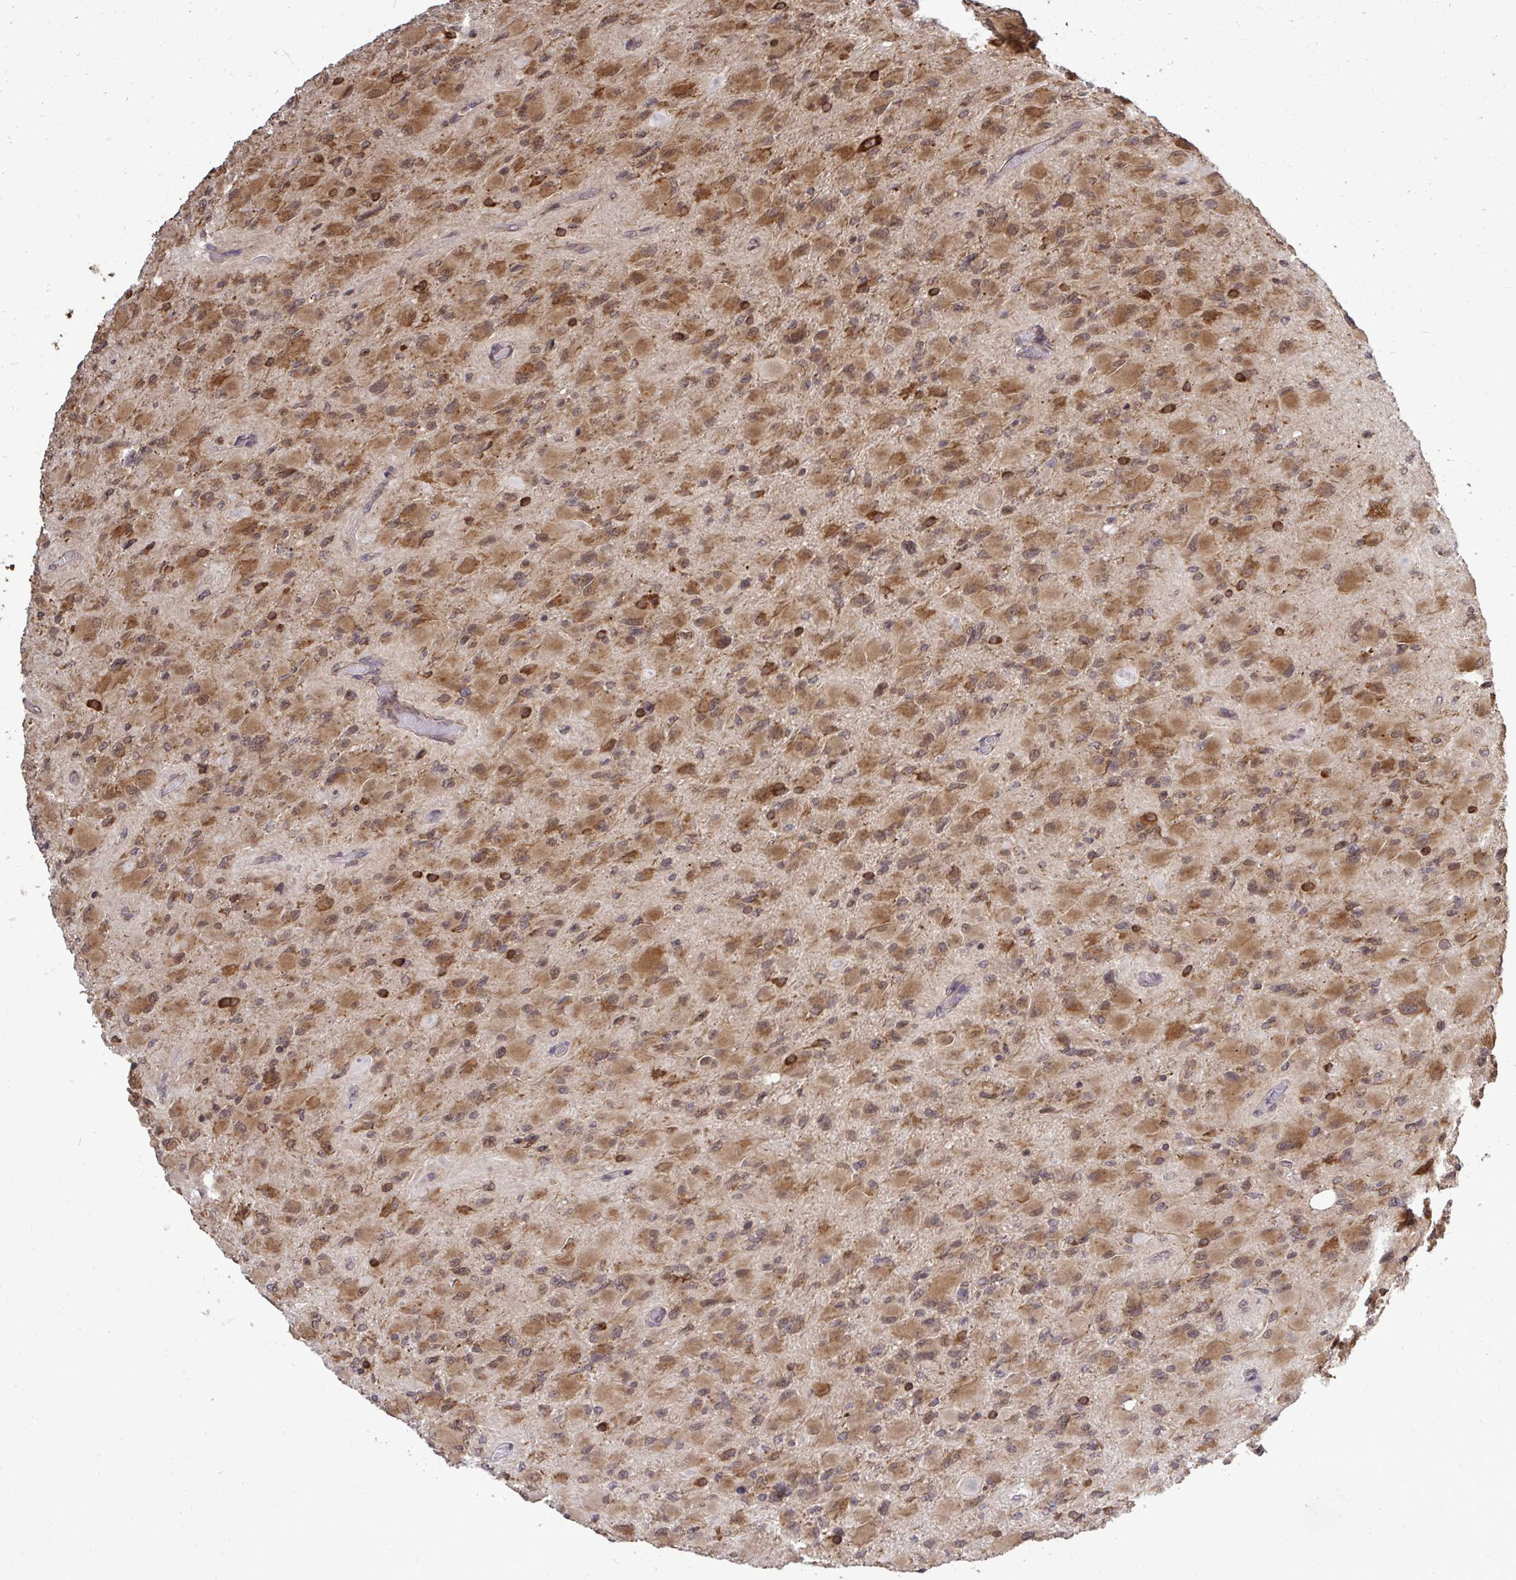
{"staining": {"intensity": "moderate", "quantity": ">75%", "location": "cytoplasmic/membranous"}, "tissue": "glioma", "cell_type": "Tumor cells", "image_type": "cancer", "snomed": [{"axis": "morphology", "description": "Glioma, malignant, High grade"}, {"axis": "topography", "description": "Cerebral cortex"}], "caption": "Immunohistochemical staining of human malignant glioma (high-grade) demonstrates moderate cytoplasmic/membranous protein expression in approximately >75% of tumor cells.", "gene": "FMR1", "patient": {"sex": "female", "age": 36}}